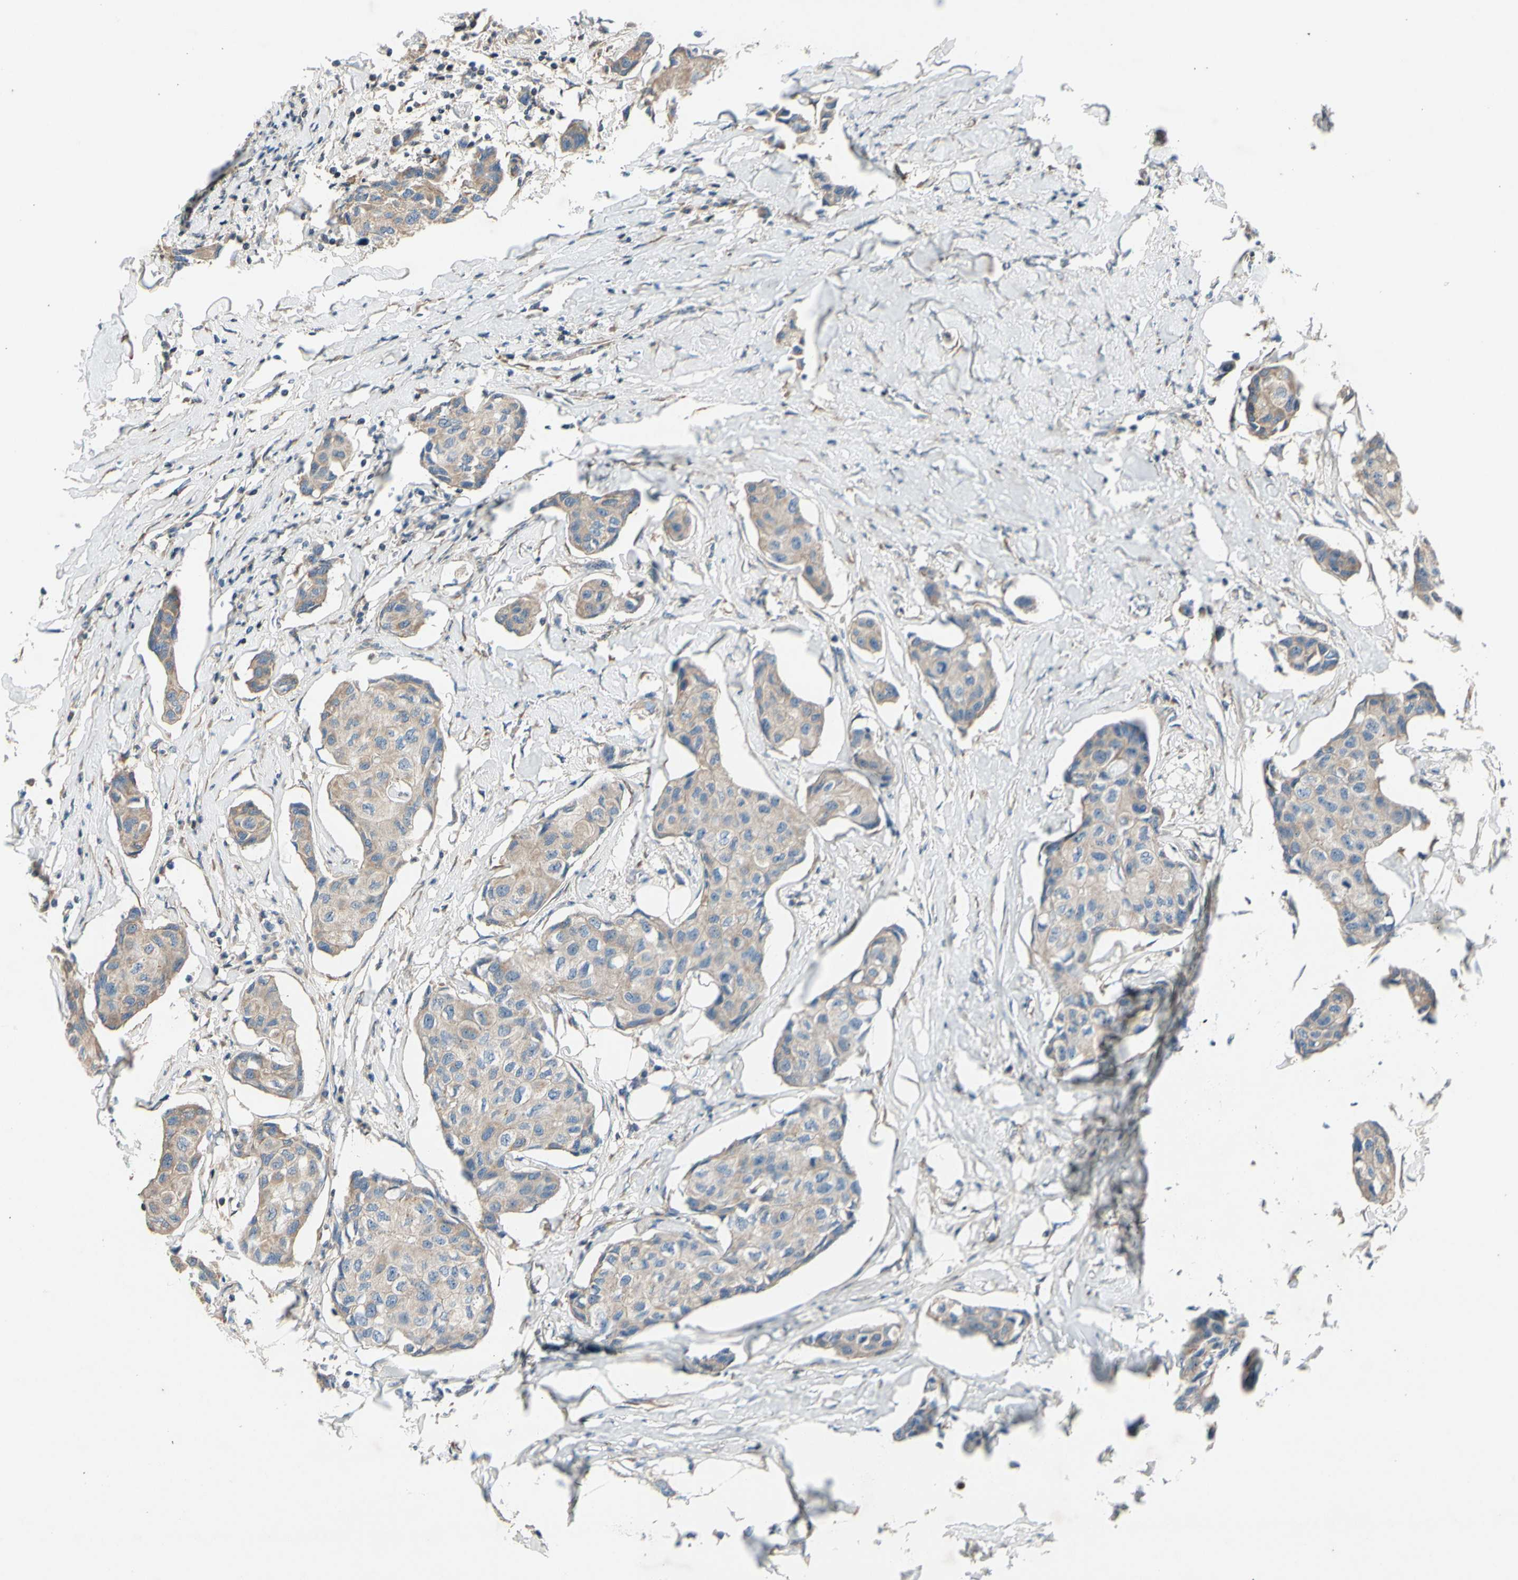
{"staining": {"intensity": "weak", "quantity": ">75%", "location": "cytoplasmic/membranous"}, "tissue": "breast cancer", "cell_type": "Tumor cells", "image_type": "cancer", "snomed": [{"axis": "morphology", "description": "Duct carcinoma"}, {"axis": "topography", "description": "Breast"}], "caption": "DAB immunohistochemical staining of infiltrating ductal carcinoma (breast) exhibits weak cytoplasmic/membranous protein positivity in approximately >75% of tumor cells.", "gene": "TBX21", "patient": {"sex": "female", "age": 80}}